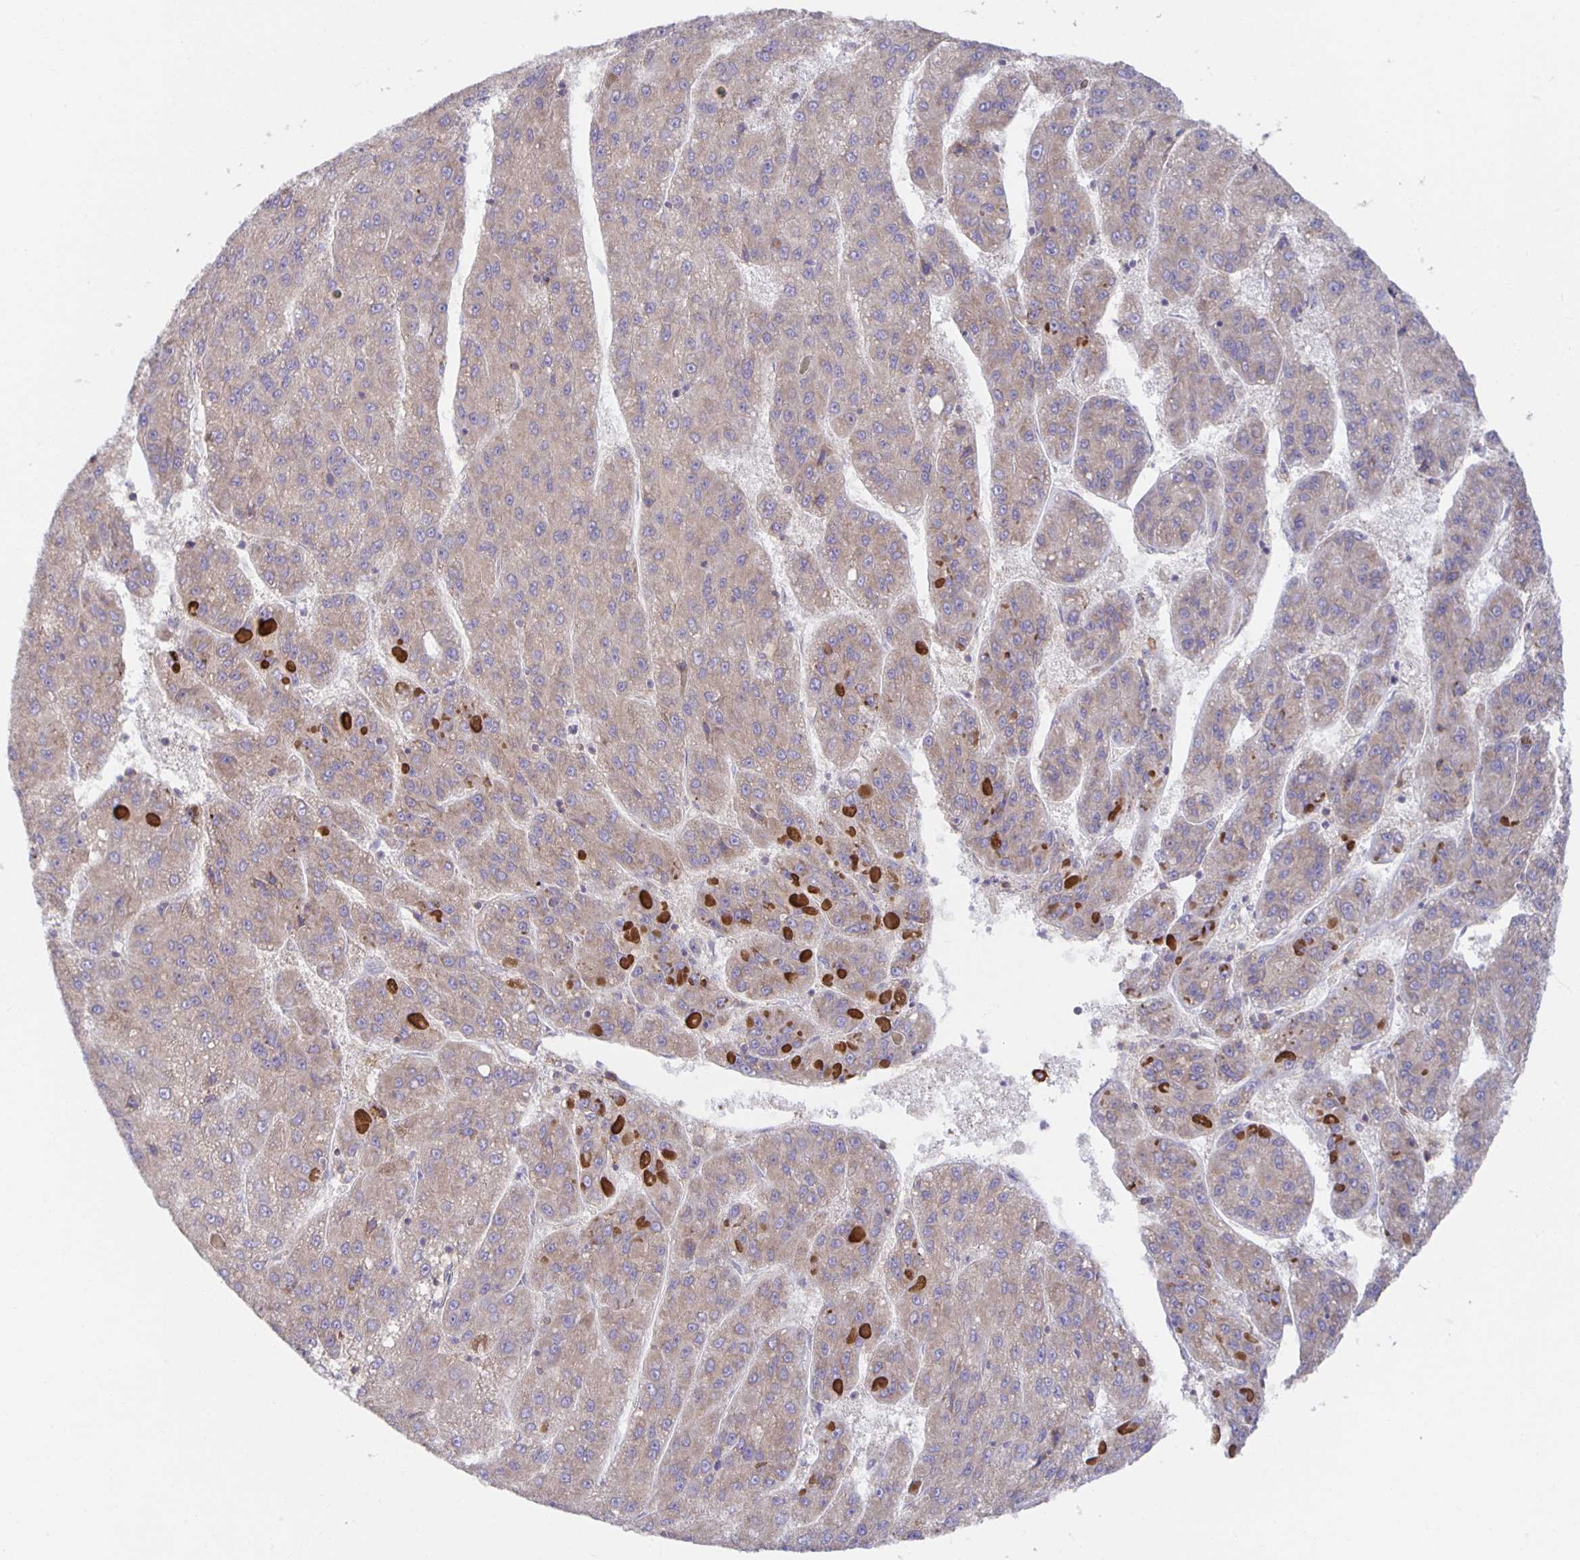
{"staining": {"intensity": "weak", "quantity": "<25%", "location": "cytoplasmic/membranous"}, "tissue": "liver cancer", "cell_type": "Tumor cells", "image_type": "cancer", "snomed": [{"axis": "morphology", "description": "Carcinoma, Hepatocellular, NOS"}, {"axis": "topography", "description": "Liver"}], "caption": "This is an immunohistochemistry histopathology image of human liver hepatocellular carcinoma. There is no positivity in tumor cells.", "gene": "BAD", "patient": {"sex": "female", "age": 82}}